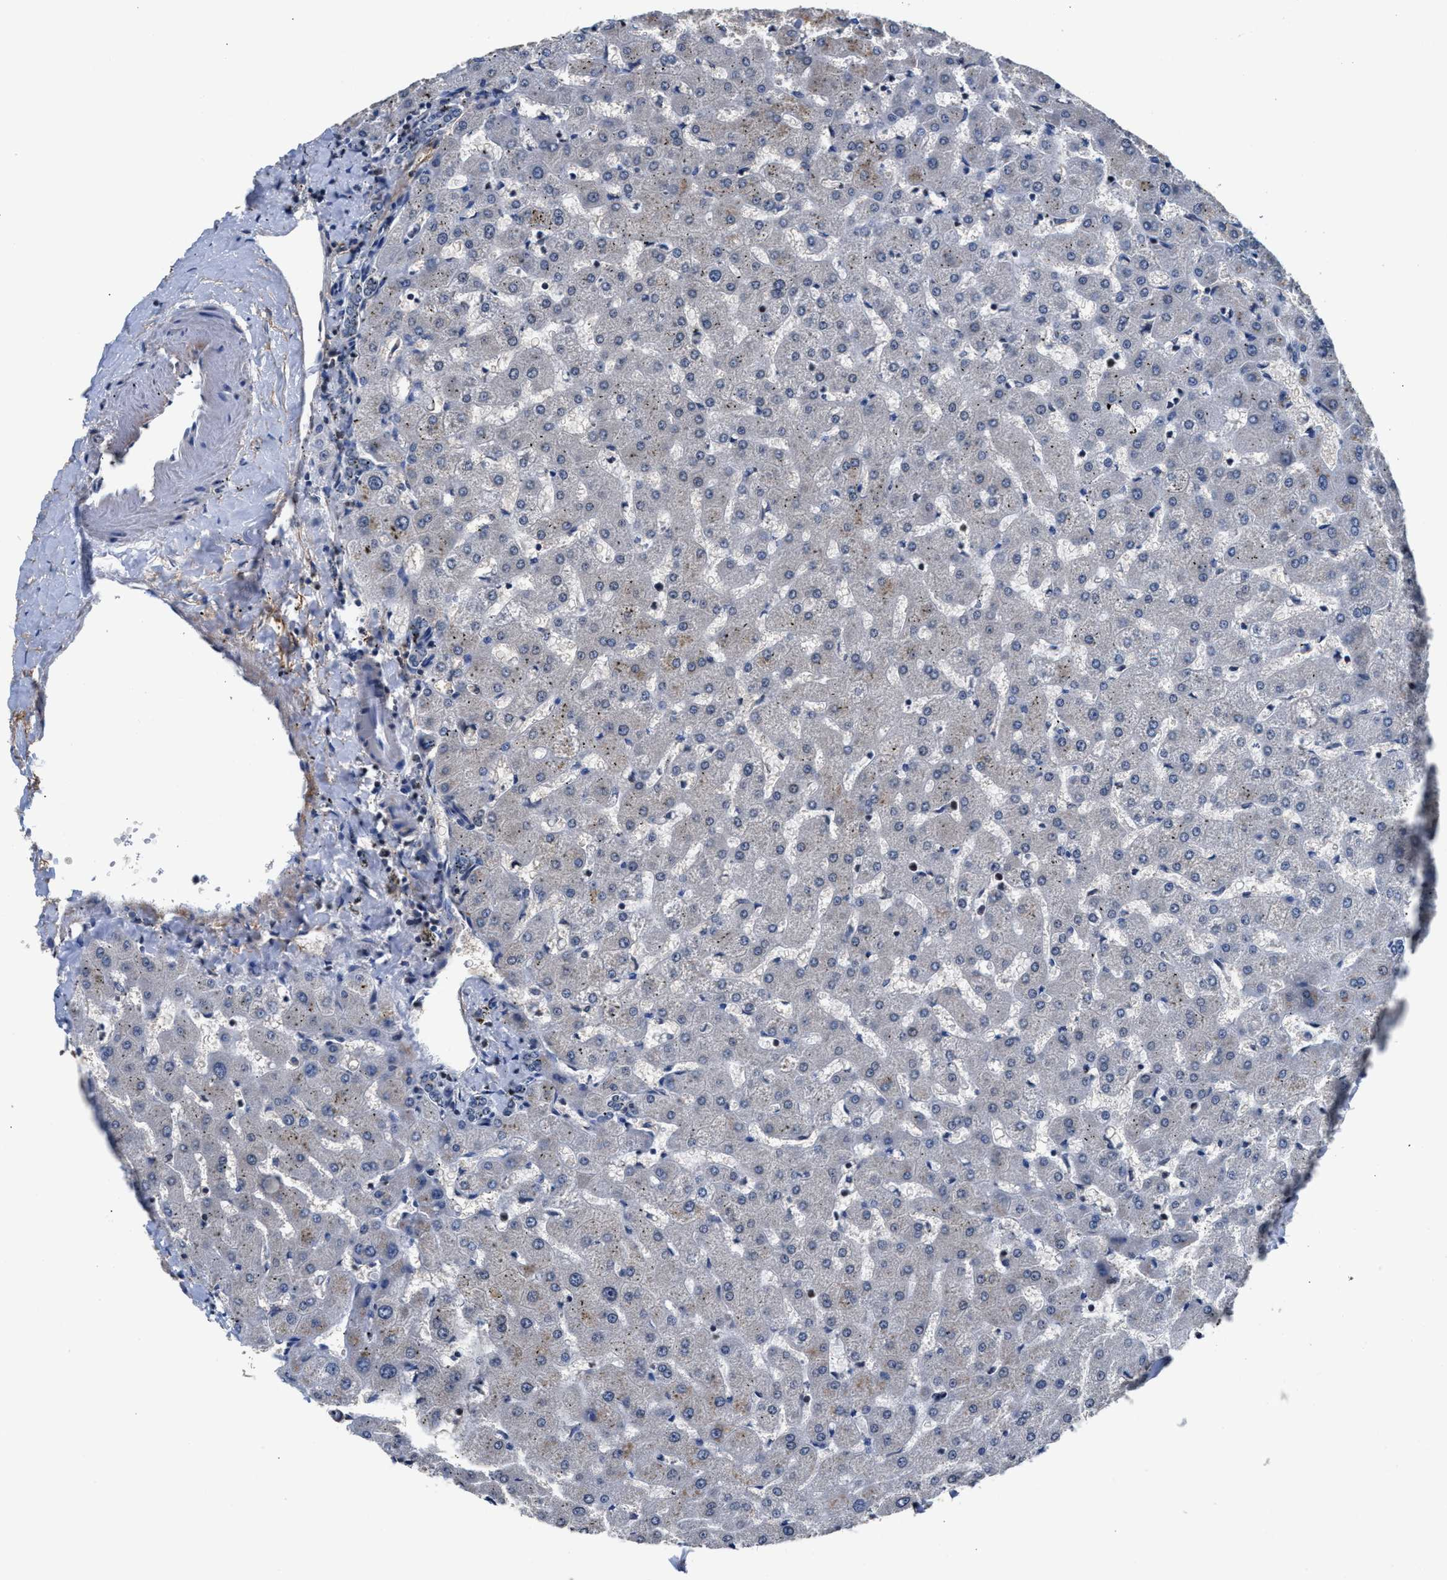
{"staining": {"intensity": "negative", "quantity": "none", "location": "none"}, "tissue": "liver", "cell_type": "Cholangiocytes", "image_type": "normal", "snomed": [{"axis": "morphology", "description": "Normal tissue, NOS"}, {"axis": "topography", "description": "Liver"}], "caption": "IHC photomicrograph of normal human liver stained for a protein (brown), which exhibits no expression in cholangiocytes.", "gene": "MYH3", "patient": {"sex": "female", "age": 63}}